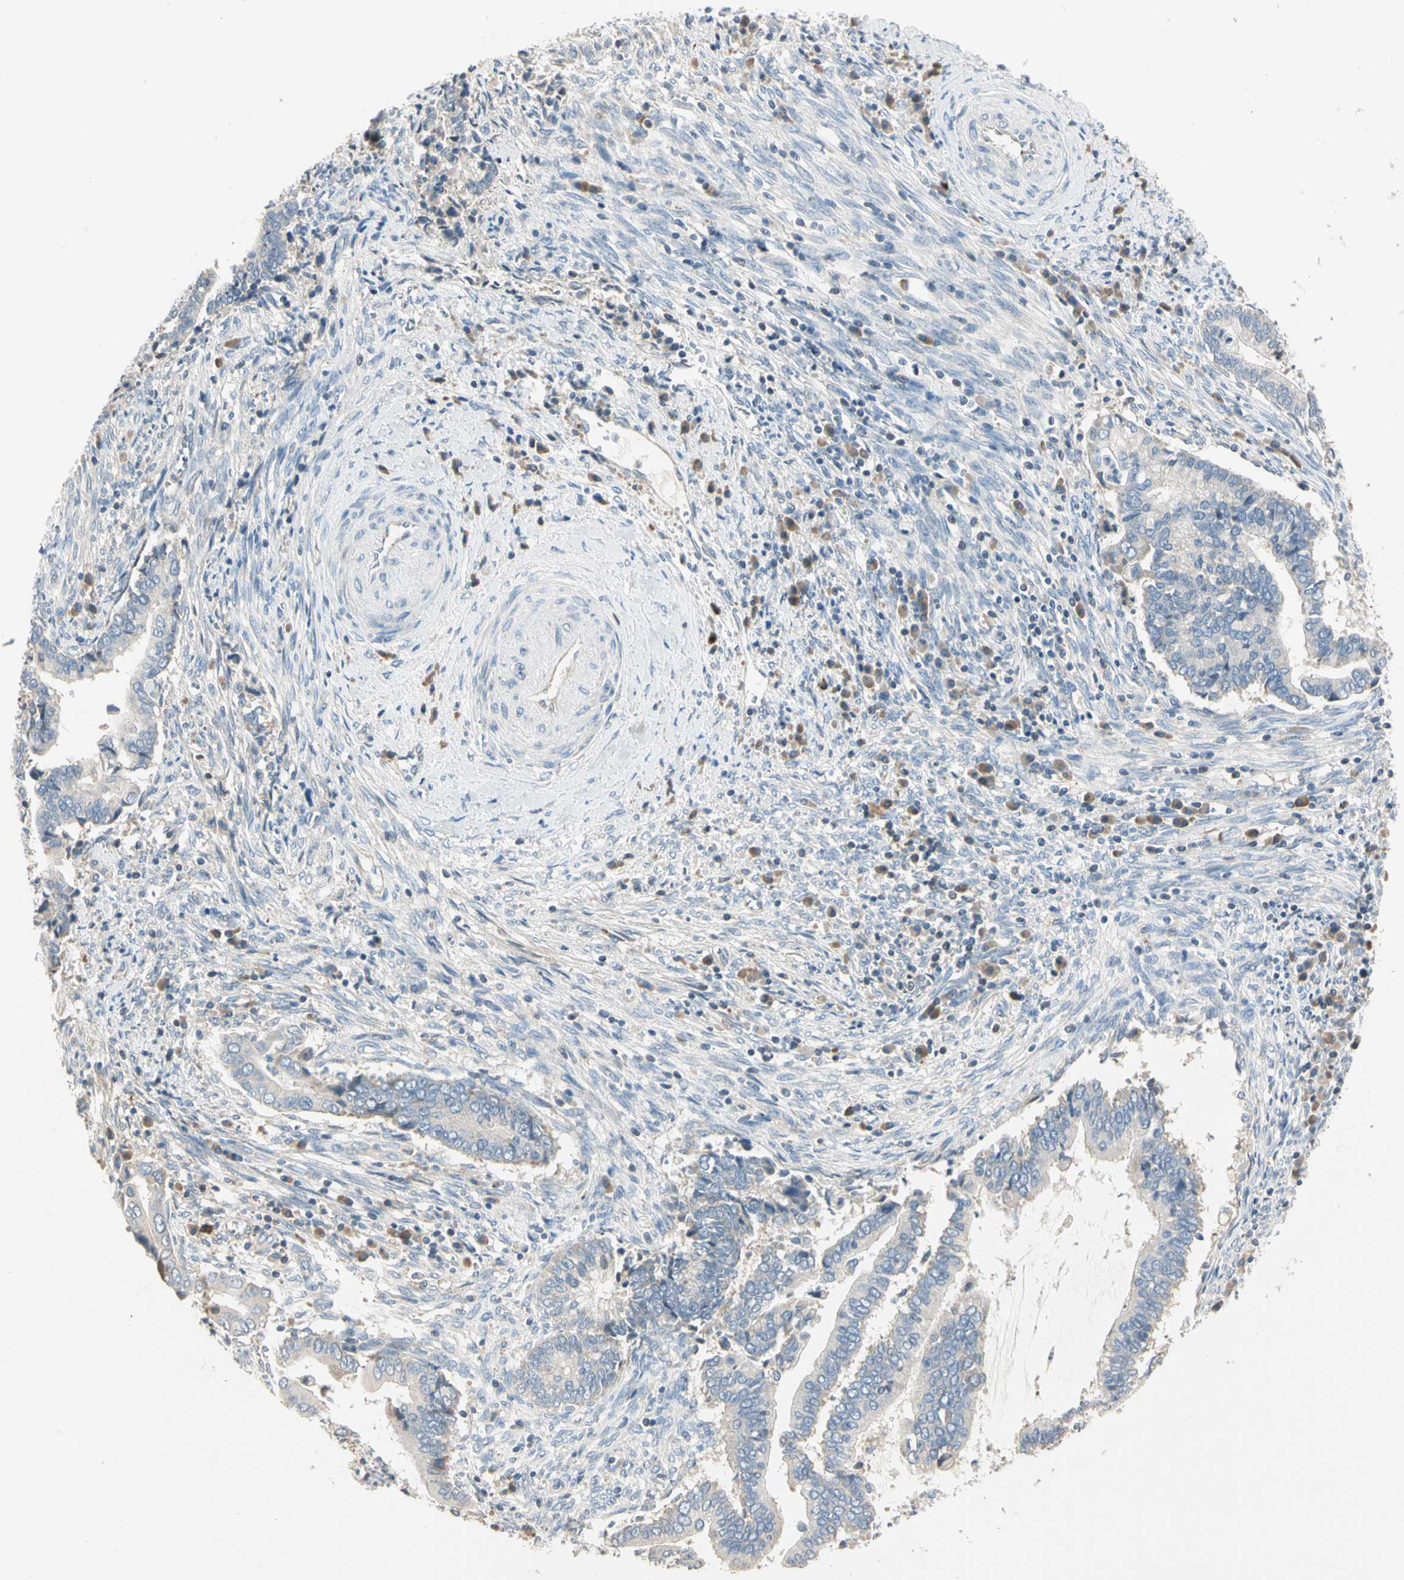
{"staining": {"intensity": "negative", "quantity": "none", "location": "none"}, "tissue": "cervical cancer", "cell_type": "Tumor cells", "image_type": "cancer", "snomed": [{"axis": "morphology", "description": "Adenocarcinoma, NOS"}, {"axis": "topography", "description": "Cervix"}], "caption": "High magnification brightfield microscopy of cervical cancer stained with DAB (brown) and counterstained with hematoxylin (blue): tumor cells show no significant staining.", "gene": "GPR153", "patient": {"sex": "female", "age": 44}}